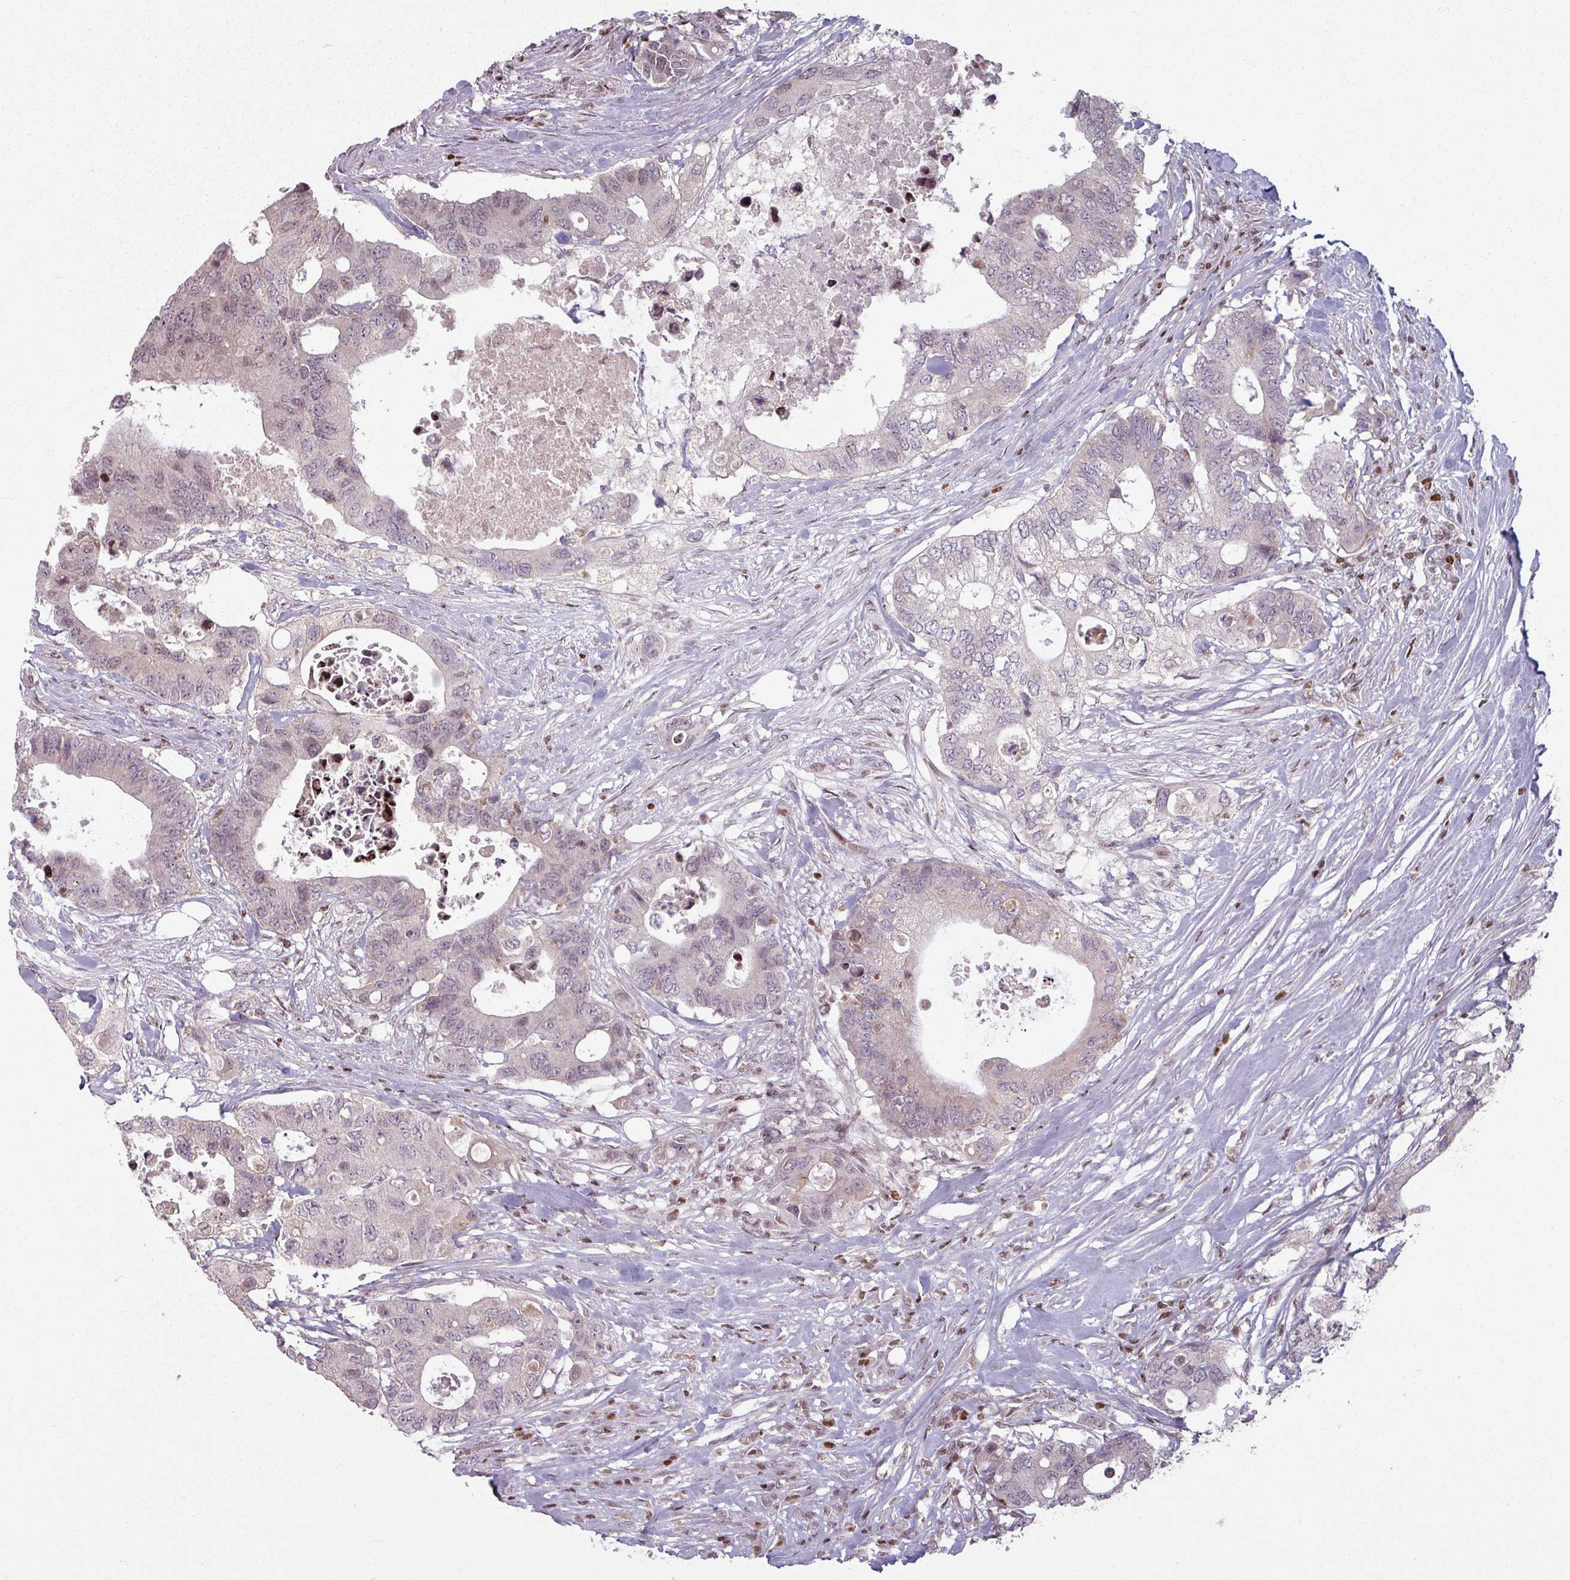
{"staining": {"intensity": "weak", "quantity": "<25%", "location": "nuclear"}, "tissue": "colorectal cancer", "cell_type": "Tumor cells", "image_type": "cancer", "snomed": [{"axis": "morphology", "description": "Adenocarcinoma, NOS"}, {"axis": "topography", "description": "Colon"}], "caption": "High power microscopy image of an immunohistochemistry micrograph of adenocarcinoma (colorectal), revealing no significant staining in tumor cells.", "gene": "NCOR1", "patient": {"sex": "male", "age": 71}}